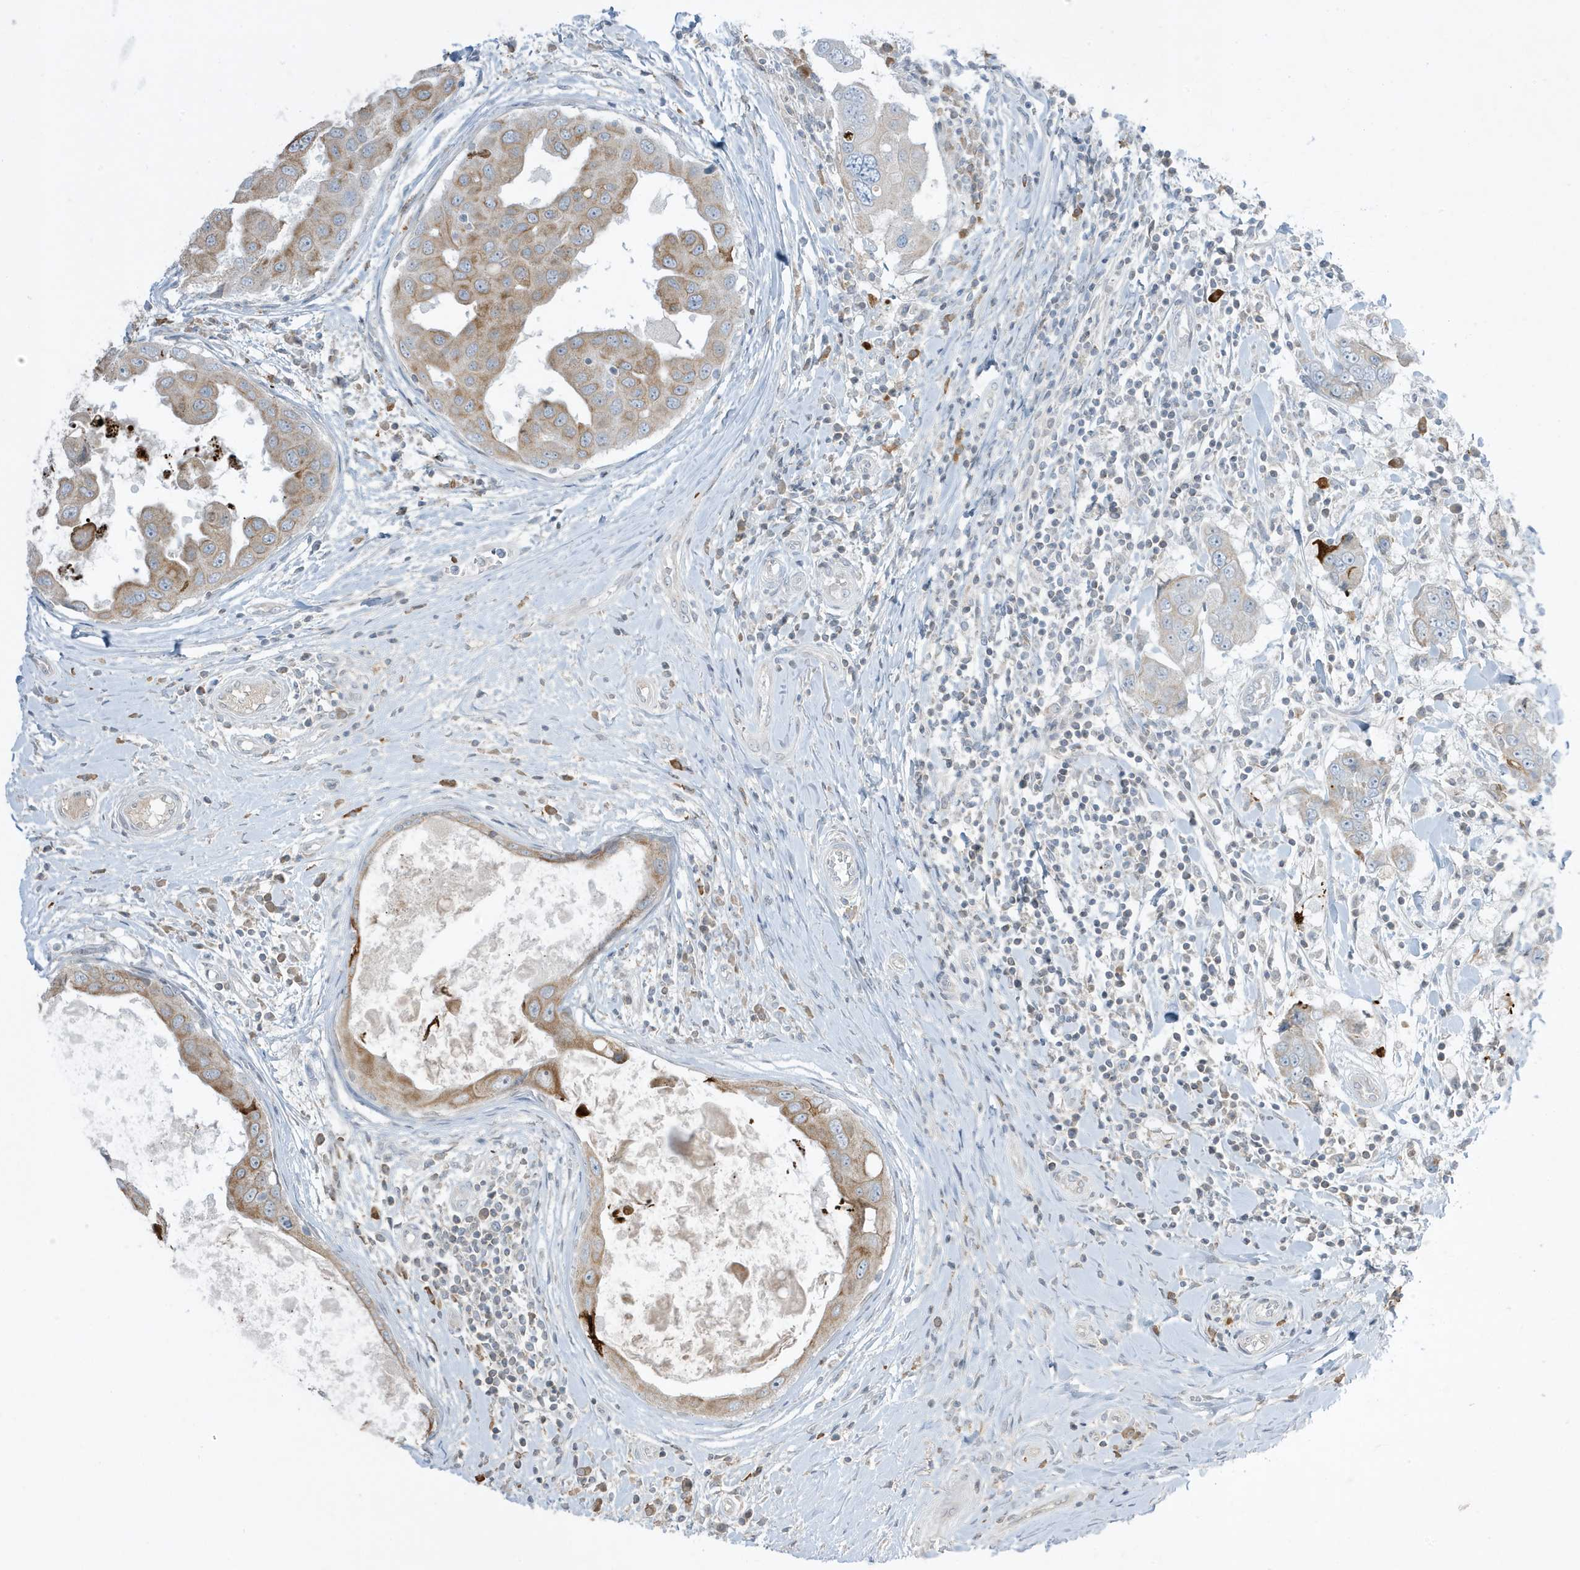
{"staining": {"intensity": "negative", "quantity": "none", "location": "none"}, "tissue": "breast cancer", "cell_type": "Tumor cells", "image_type": "cancer", "snomed": [{"axis": "morphology", "description": "Duct carcinoma"}, {"axis": "topography", "description": "Breast"}], "caption": "Histopathology image shows no significant protein positivity in tumor cells of breast cancer (invasive ductal carcinoma).", "gene": "FNDC1", "patient": {"sex": "female", "age": 27}}